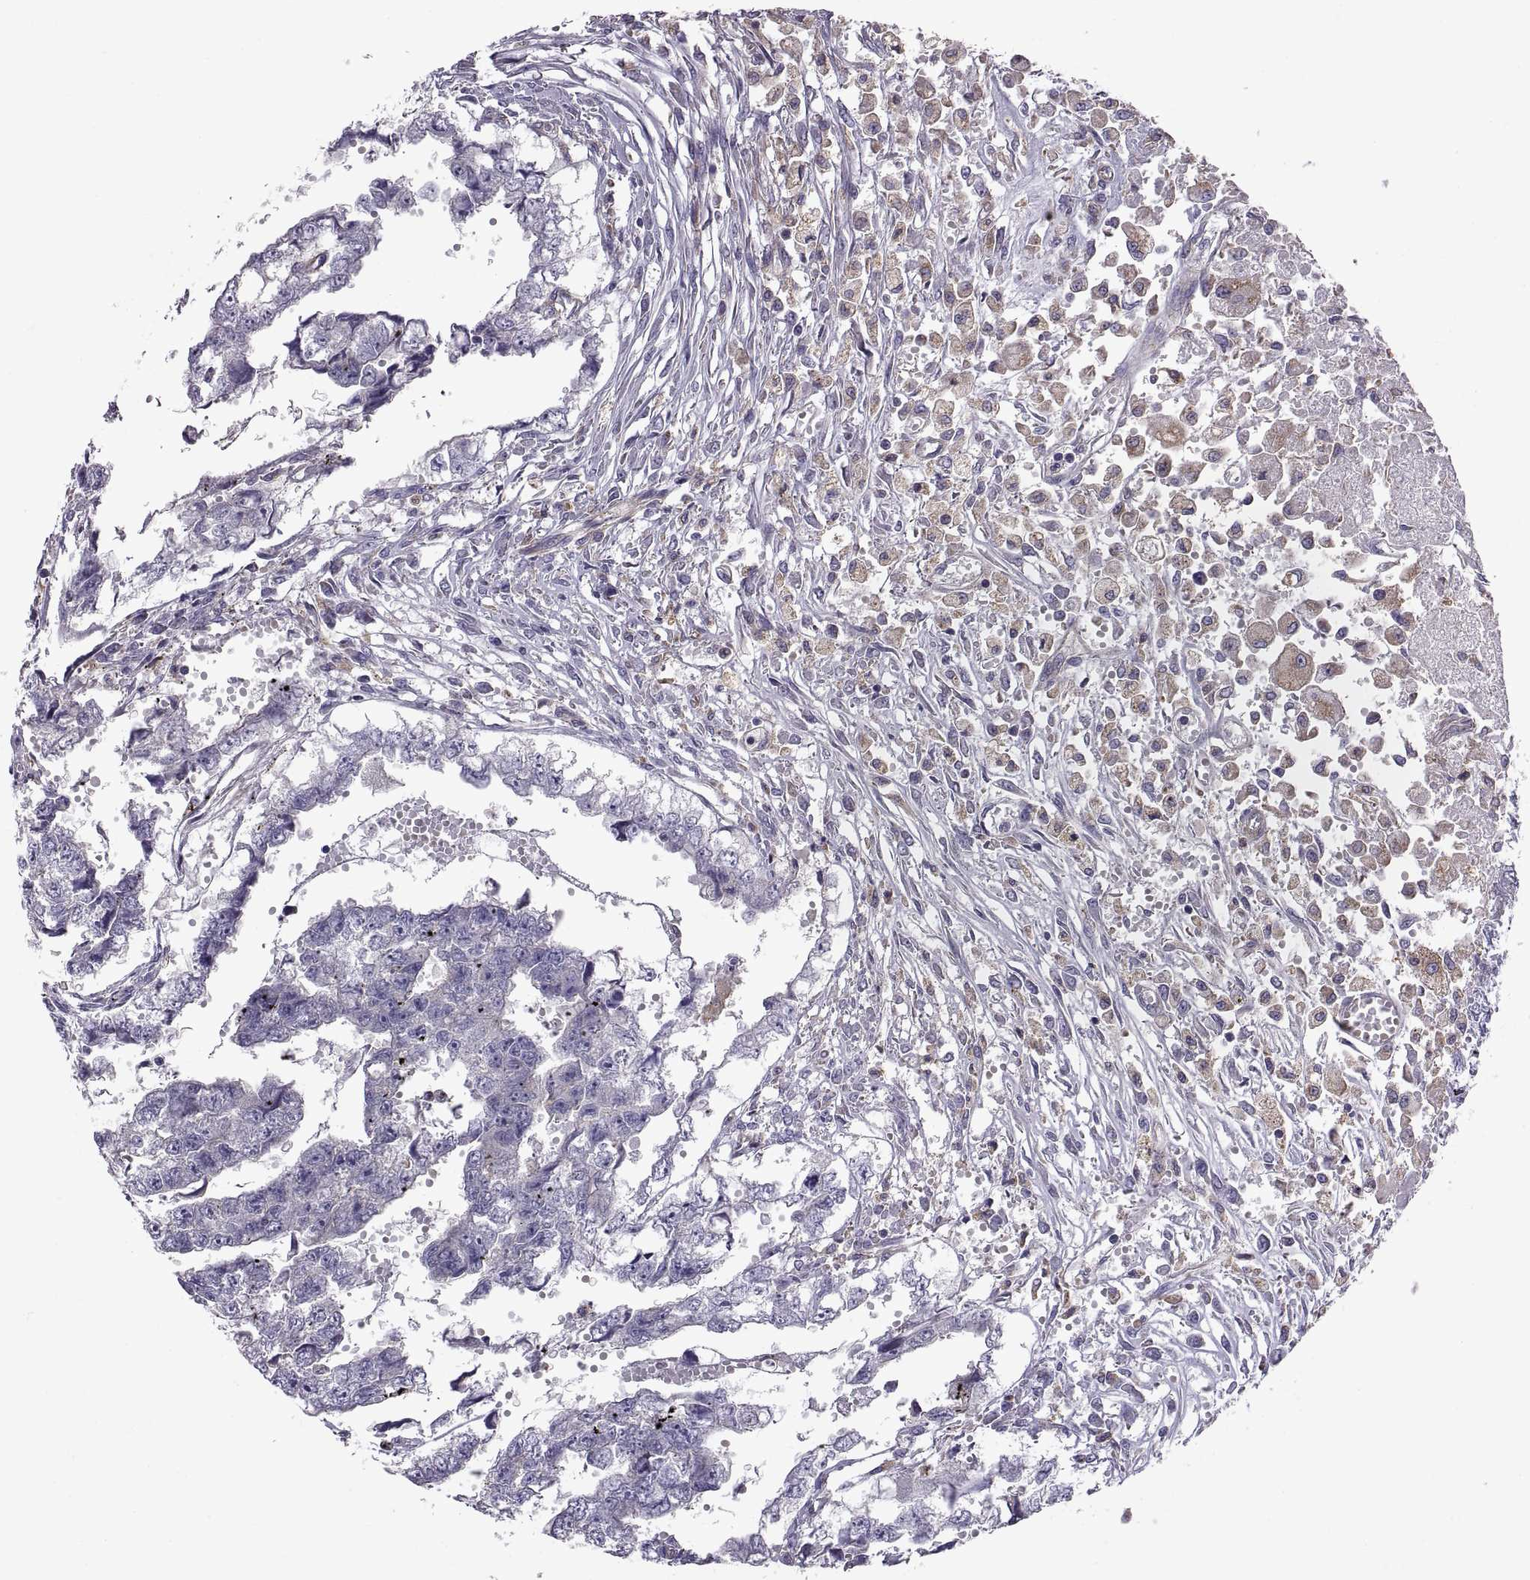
{"staining": {"intensity": "negative", "quantity": "none", "location": "none"}, "tissue": "testis cancer", "cell_type": "Tumor cells", "image_type": "cancer", "snomed": [{"axis": "morphology", "description": "Carcinoma, Embryonal, NOS"}, {"axis": "morphology", "description": "Teratoma, malignant, NOS"}, {"axis": "topography", "description": "Testis"}], "caption": "High magnification brightfield microscopy of testis cancer stained with DAB (brown) and counterstained with hematoxylin (blue): tumor cells show no significant positivity.", "gene": "ARSL", "patient": {"sex": "male", "age": 44}}